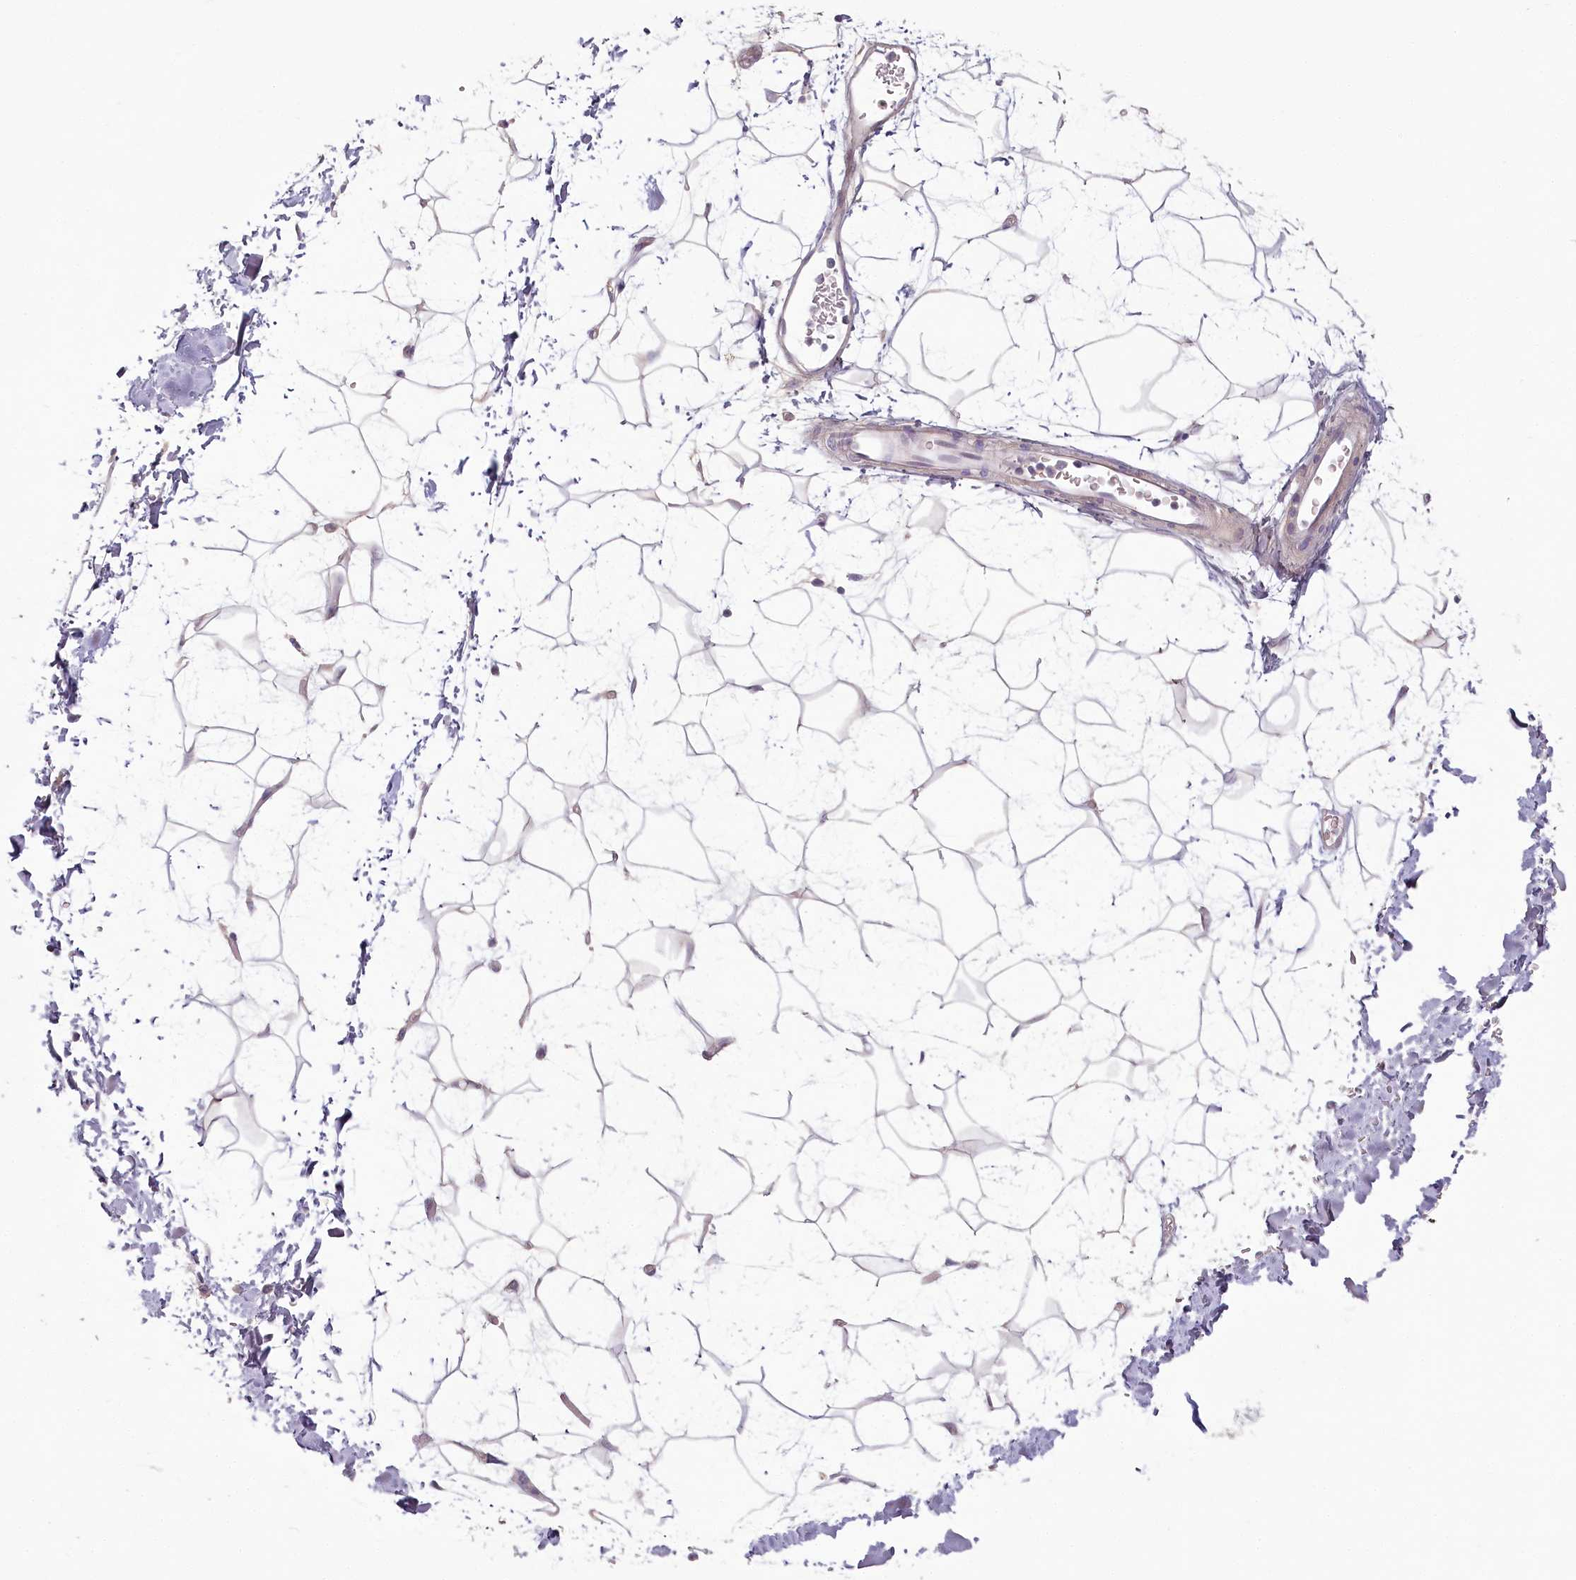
{"staining": {"intensity": "negative", "quantity": "none", "location": "none"}, "tissue": "adipose tissue", "cell_type": "Adipocytes", "image_type": "normal", "snomed": [{"axis": "morphology", "description": "Normal tissue, NOS"}, {"axis": "topography", "description": "Soft tissue"}], "caption": "The immunohistochemistry (IHC) photomicrograph has no significant staining in adipocytes of adipose tissue. Brightfield microscopy of immunohistochemistry stained with DAB (brown) and hematoxylin (blue), captured at high magnification.", "gene": "USP11", "patient": {"sex": "male", "age": 72}}